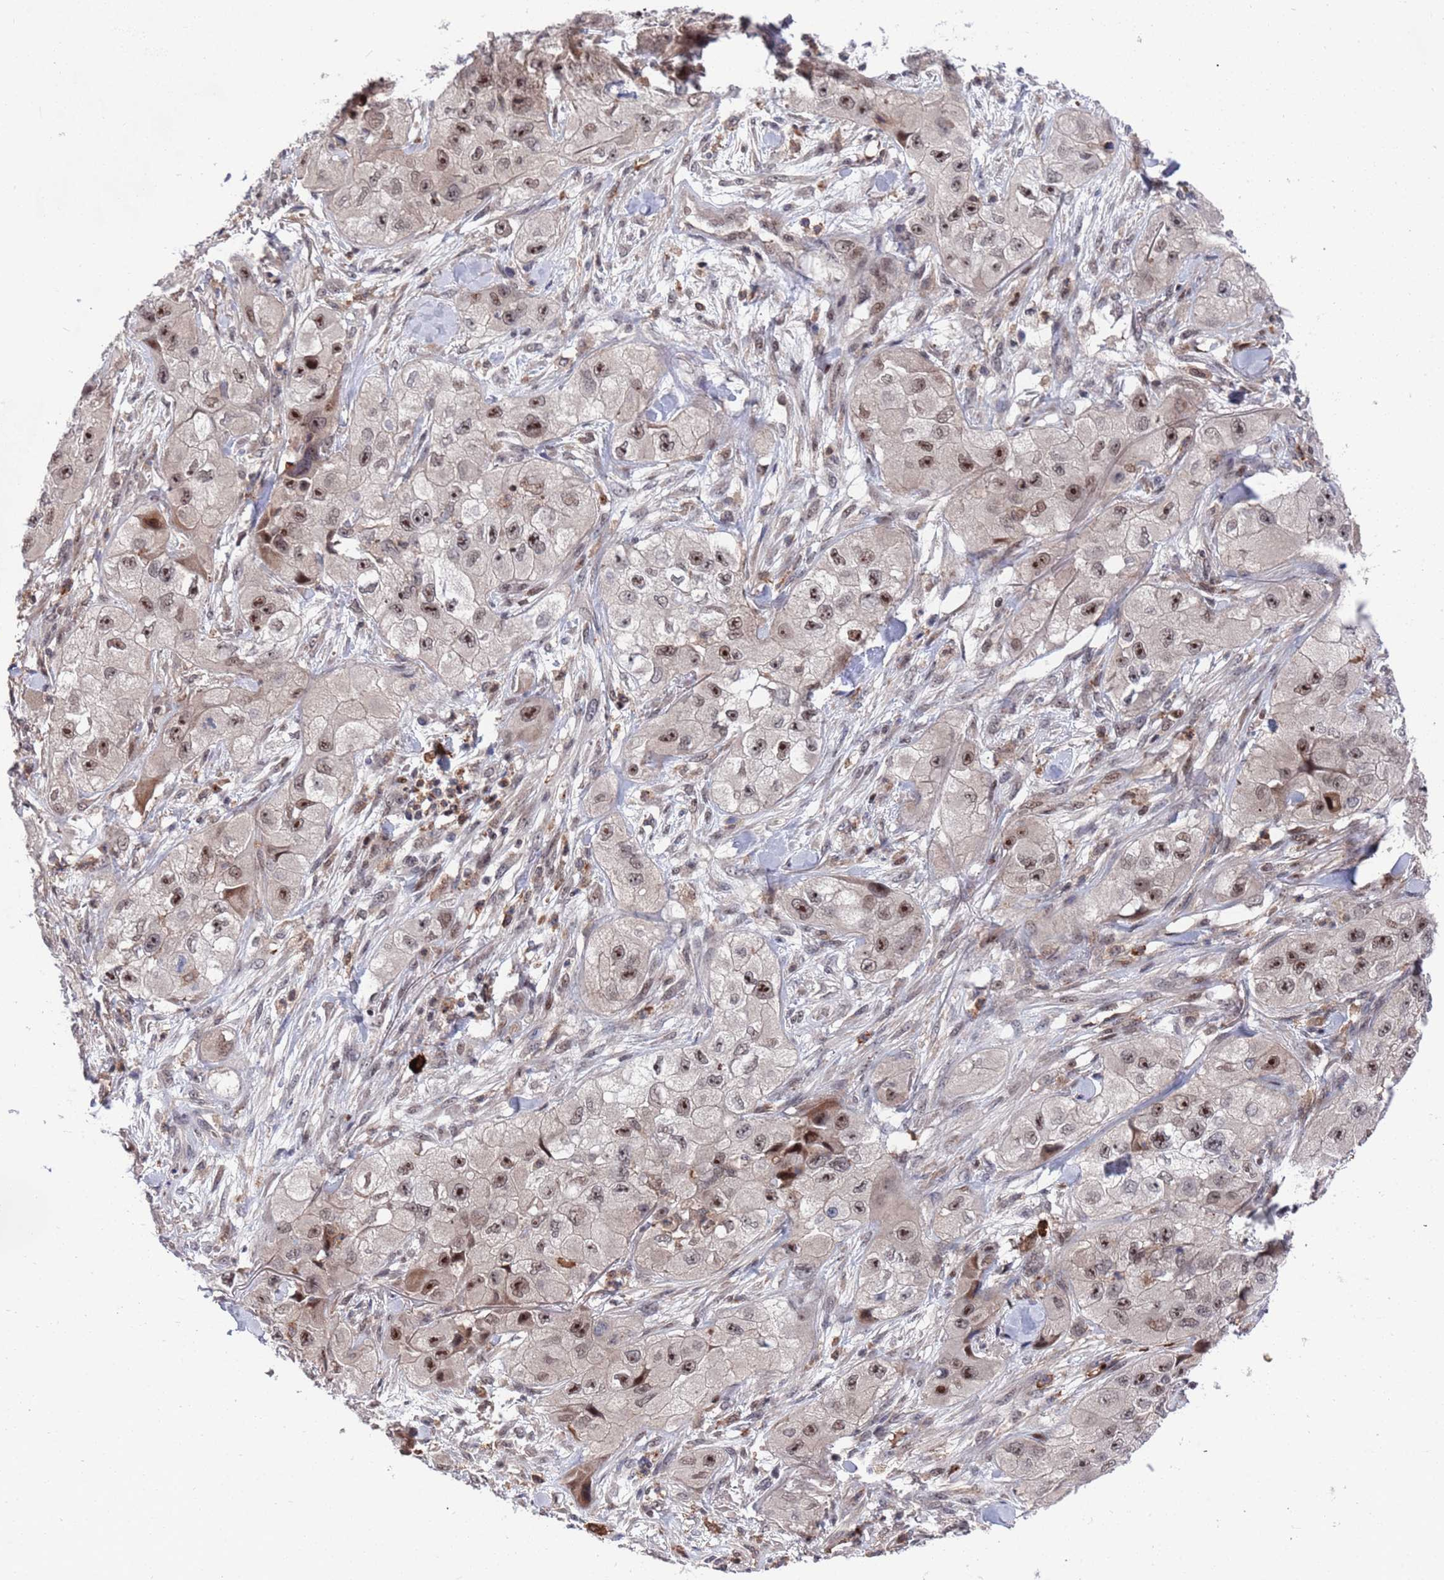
{"staining": {"intensity": "moderate", "quantity": ">75%", "location": "nuclear"}, "tissue": "skin cancer", "cell_type": "Tumor cells", "image_type": "cancer", "snomed": [{"axis": "morphology", "description": "Squamous cell carcinoma, NOS"}, {"axis": "topography", "description": "Skin"}, {"axis": "topography", "description": "Subcutis"}], "caption": "An image of human skin squamous cell carcinoma stained for a protein reveals moderate nuclear brown staining in tumor cells.", "gene": "TMBIM6", "patient": {"sex": "male", "age": 73}}